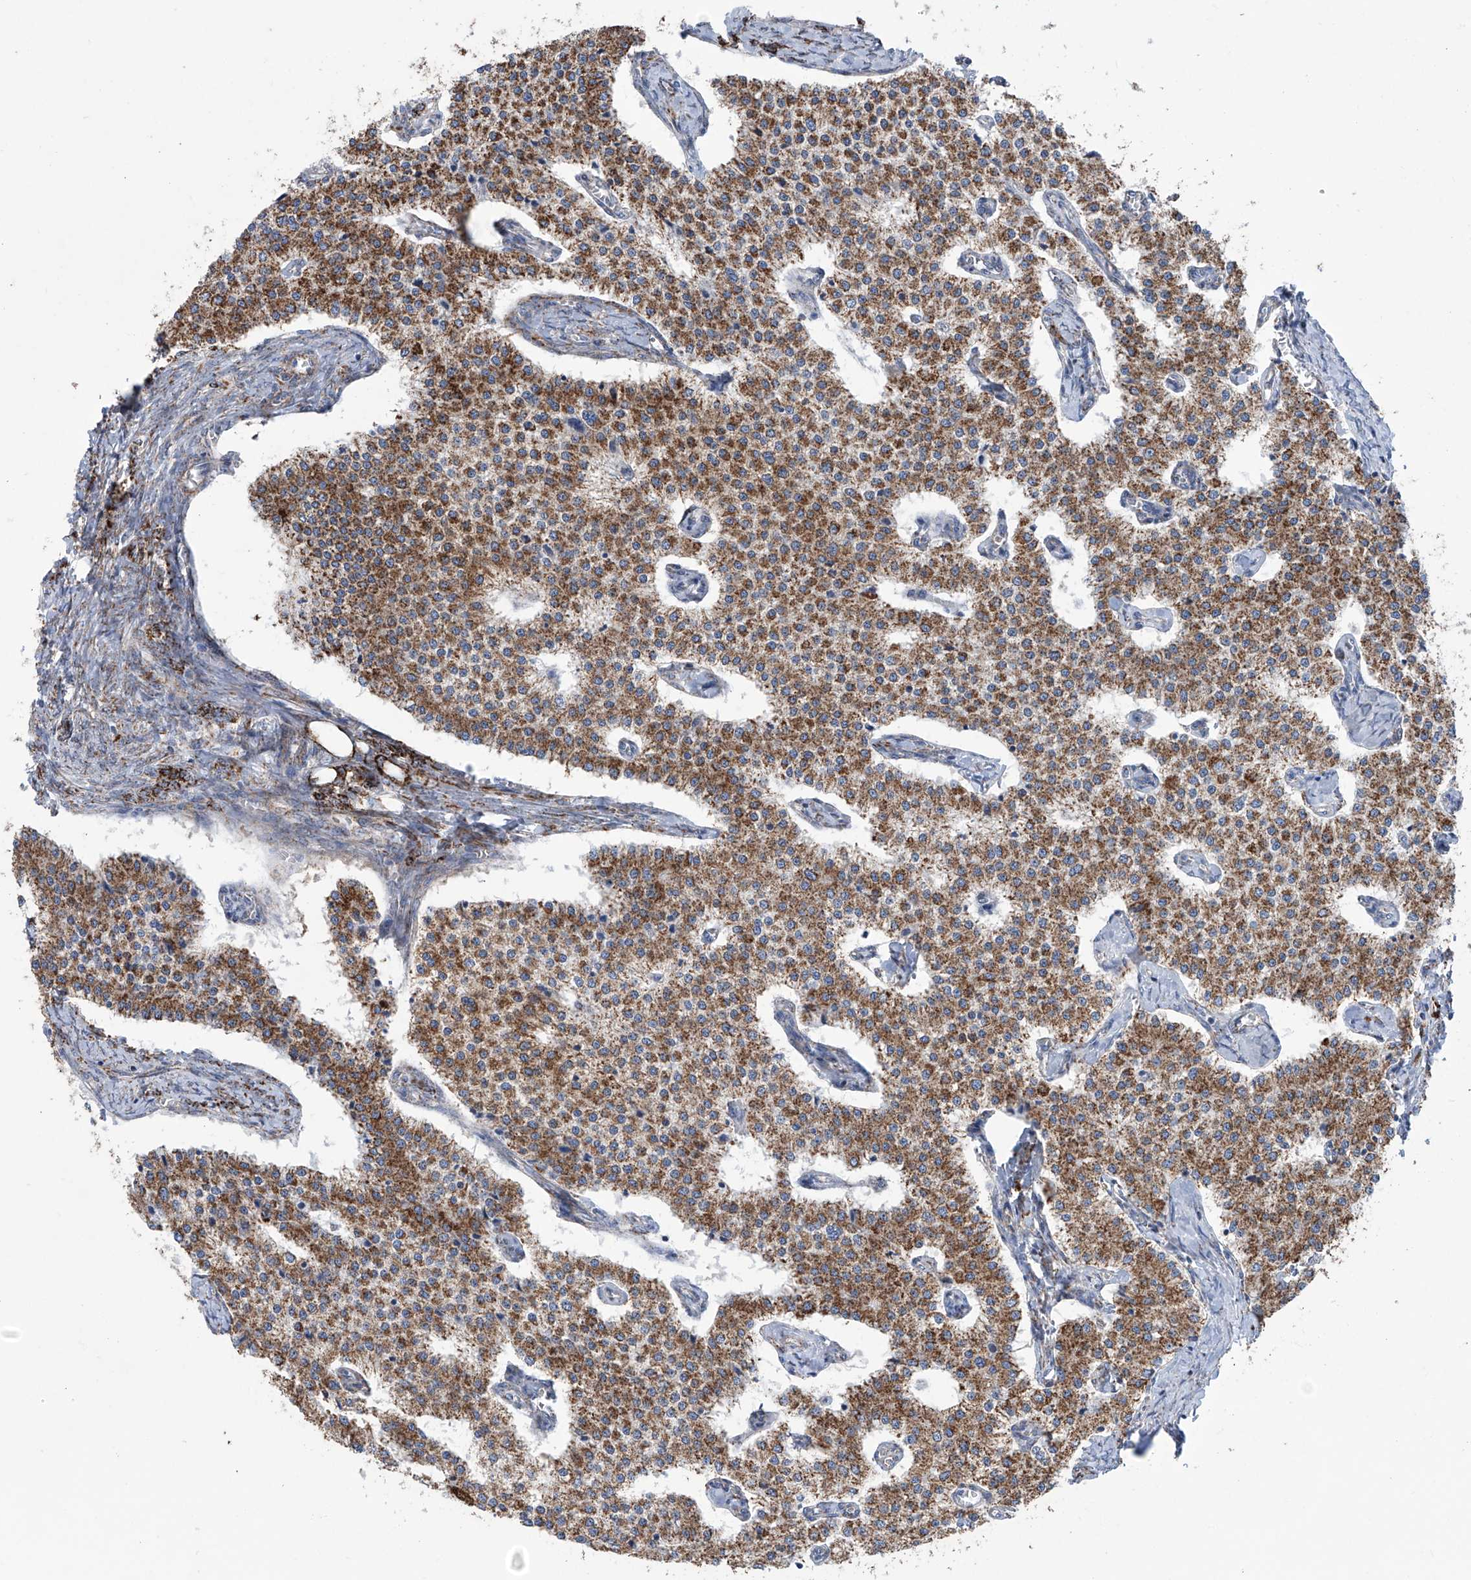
{"staining": {"intensity": "moderate", "quantity": ">75%", "location": "cytoplasmic/membranous"}, "tissue": "carcinoid", "cell_type": "Tumor cells", "image_type": "cancer", "snomed": [{"axis": "morphology", "description": "Carcinoid, malignant, NOS"}, {"axis": "topography", "description": "Colon"}], "caption": "High-magnification brightfield microscopy of carcinoid stained with DAB (3,3'-diaminobenzidine) (brown) and counterstained with hematoxylin (blue). tumor cells exhibit moderate cytoplasmic/membranous expression is seen in approximately>75% of cells.", "gene": "ALDH6A1", "patient": {"sex": "female", "age": 52}}